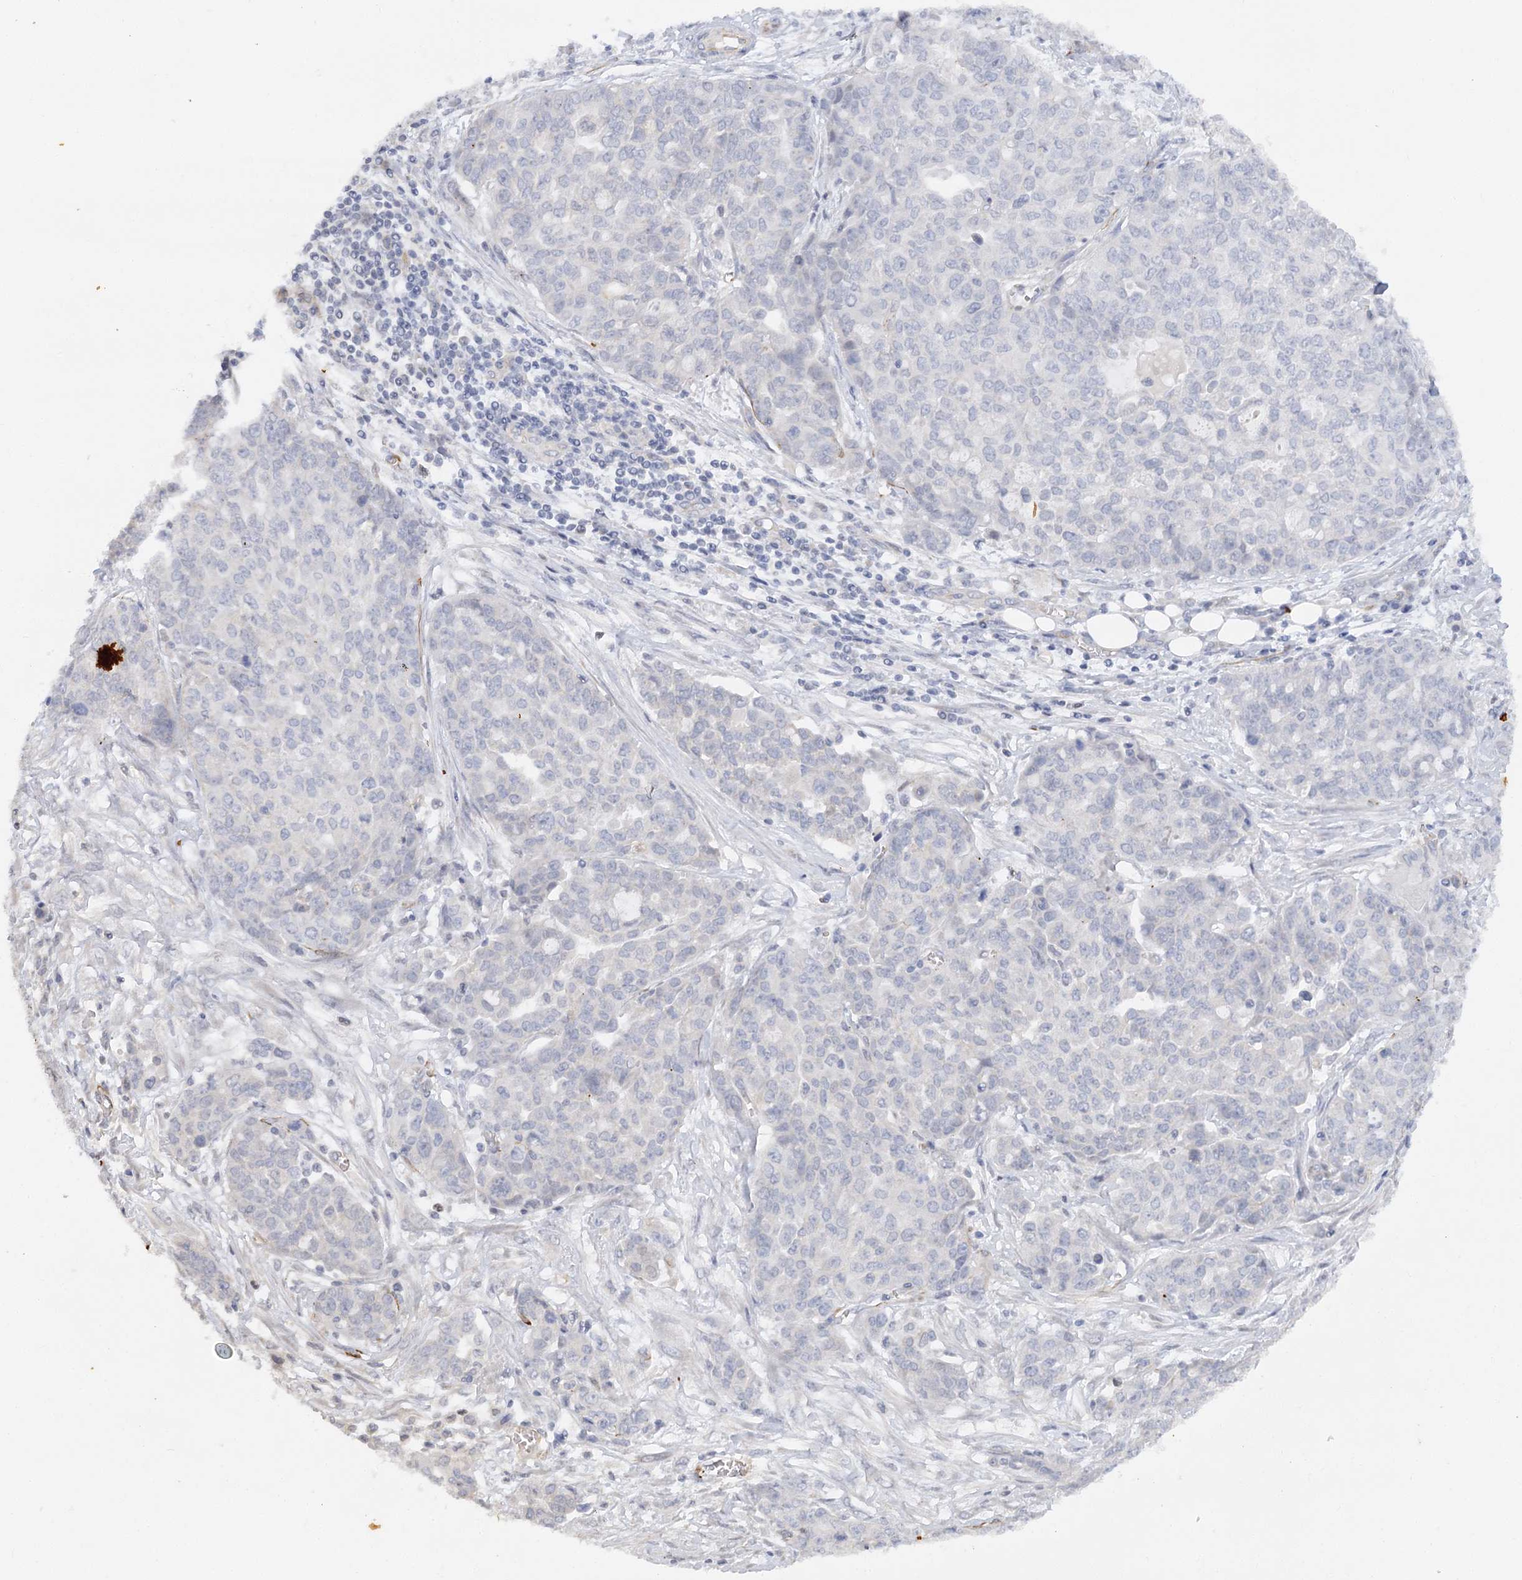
{"staining": {"intensity": "negative", "quantity": "none", "location": "none"}, "tissue": "ovarian cancer", "cell_type": "Tumor cells", "image_type": "cancer", "snomed": [{"axis": "morphology", "description": "Cystadenocarcinoma, serous, NOS"}, {"axis": "topography", "description": "Soft tissue"}, {"axis": "topography", "description": "Ovary"}], "caption": "Tumor cells are negative for brown protein staining in ovarian cancer.", "gene": "NELL2", "patient": {"sex": "female", "age": 57}}